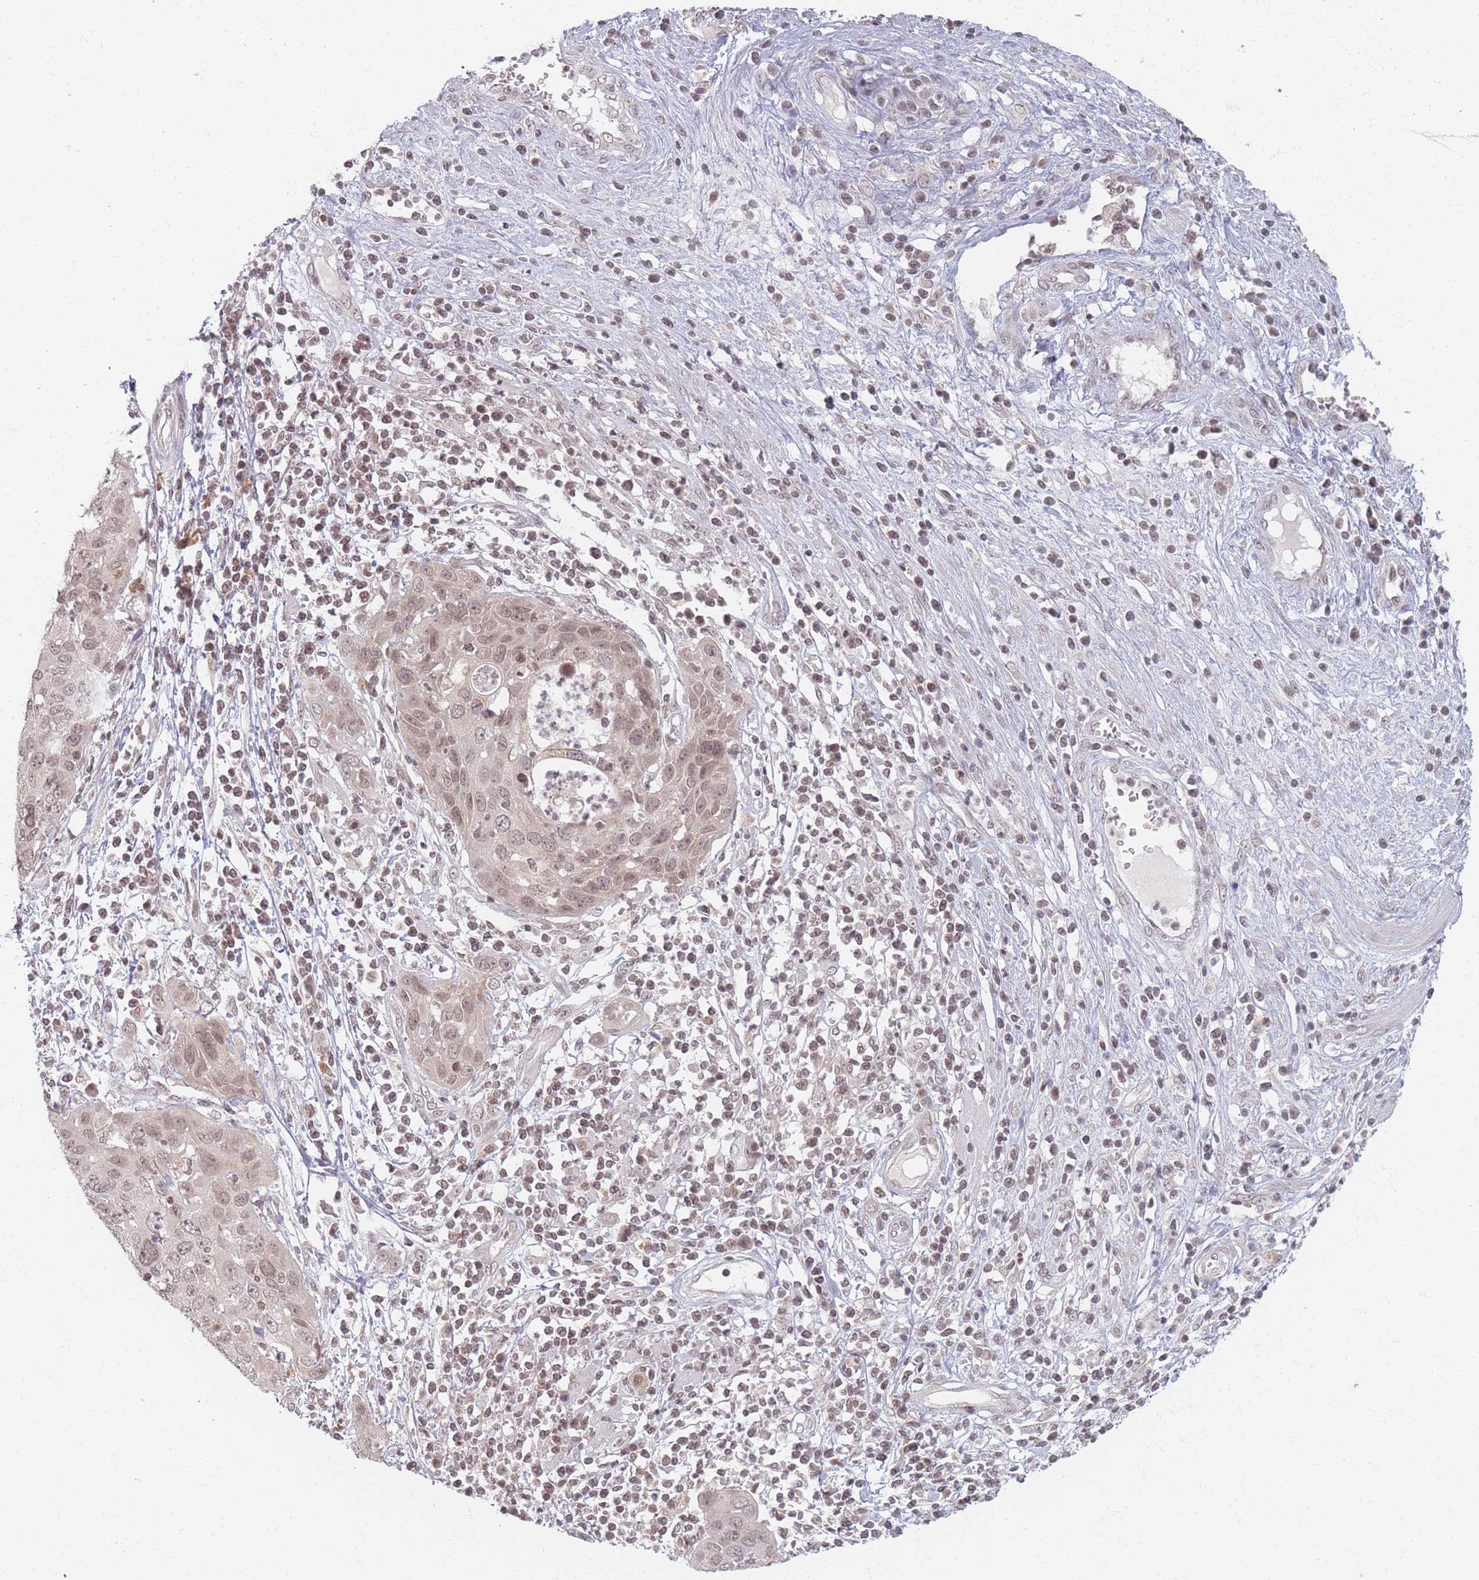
{"staining": {"intensity": "weak", "quantity": ">75%", "location": "nuclear"}, "tissue": "cervical cancer", "cell_type": "Tumor cells", "image_type": "cancer", "snomed": [{"axis": "morphology", "description": "Squamous cell carcinoma, NOS"}, {"axis": "topography", "description": "Cervix"}], "caption": "Protein staining of cervical cancer tissue shows weak nuclear expression in approximately >75% of tumor cells.", "gene": "SPATA45", "patient": {"sex": "female", "age": 36}}